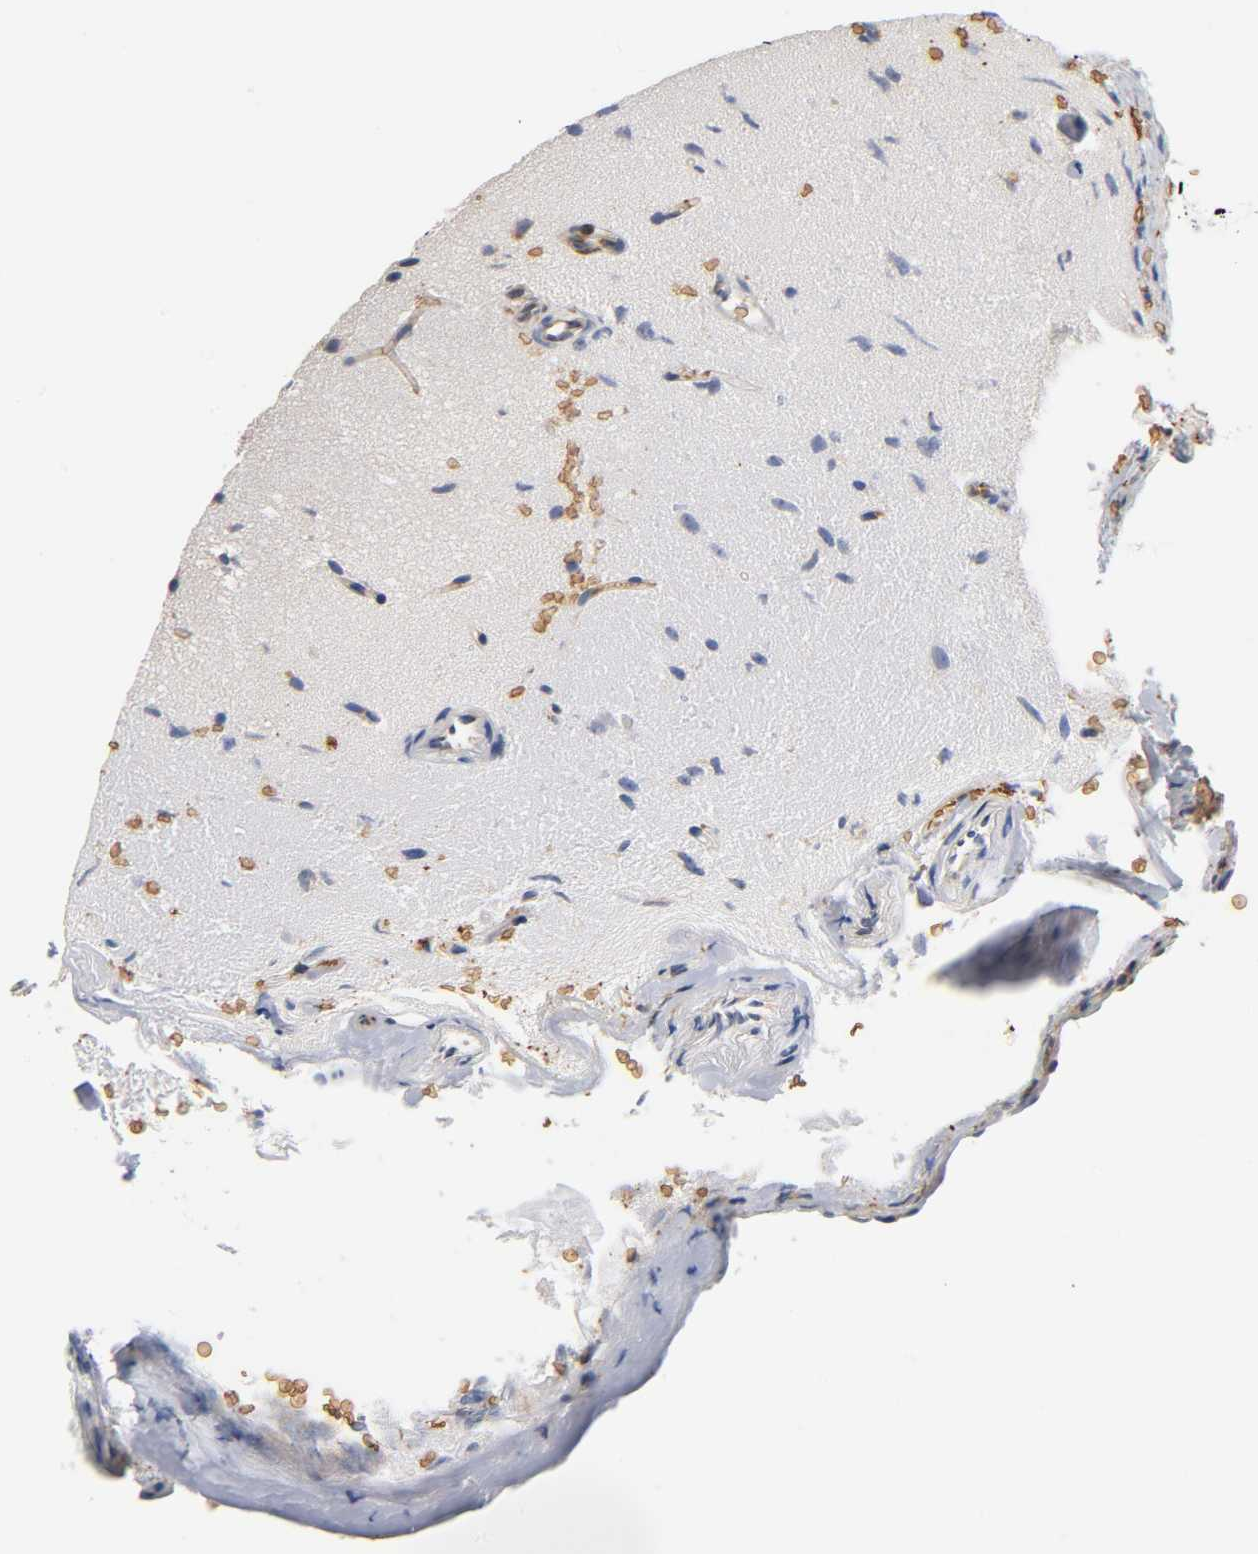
{"staining": {"intensity": "negative", "quantity": "none", "location": "none"}, "tissue": "glioma", "cell_type": "Tumor cells", "image_type": "cancer", "snomed": [{"axis": "morphology", "description": "Glioma, malignant, Low grade"}, {"axis": "topography", "description": "Cerebral cortex"}], "caption": "High power microscopy histopathology image of an immunohistochemistry (IHC) image of malignant glioma (low-grade), revealing no significant staining in tumor cells. (IHC, brightfield microscopy, high magnification).", "gene": "UCKL1", "patient": {"sex": "female", "age": 47}}